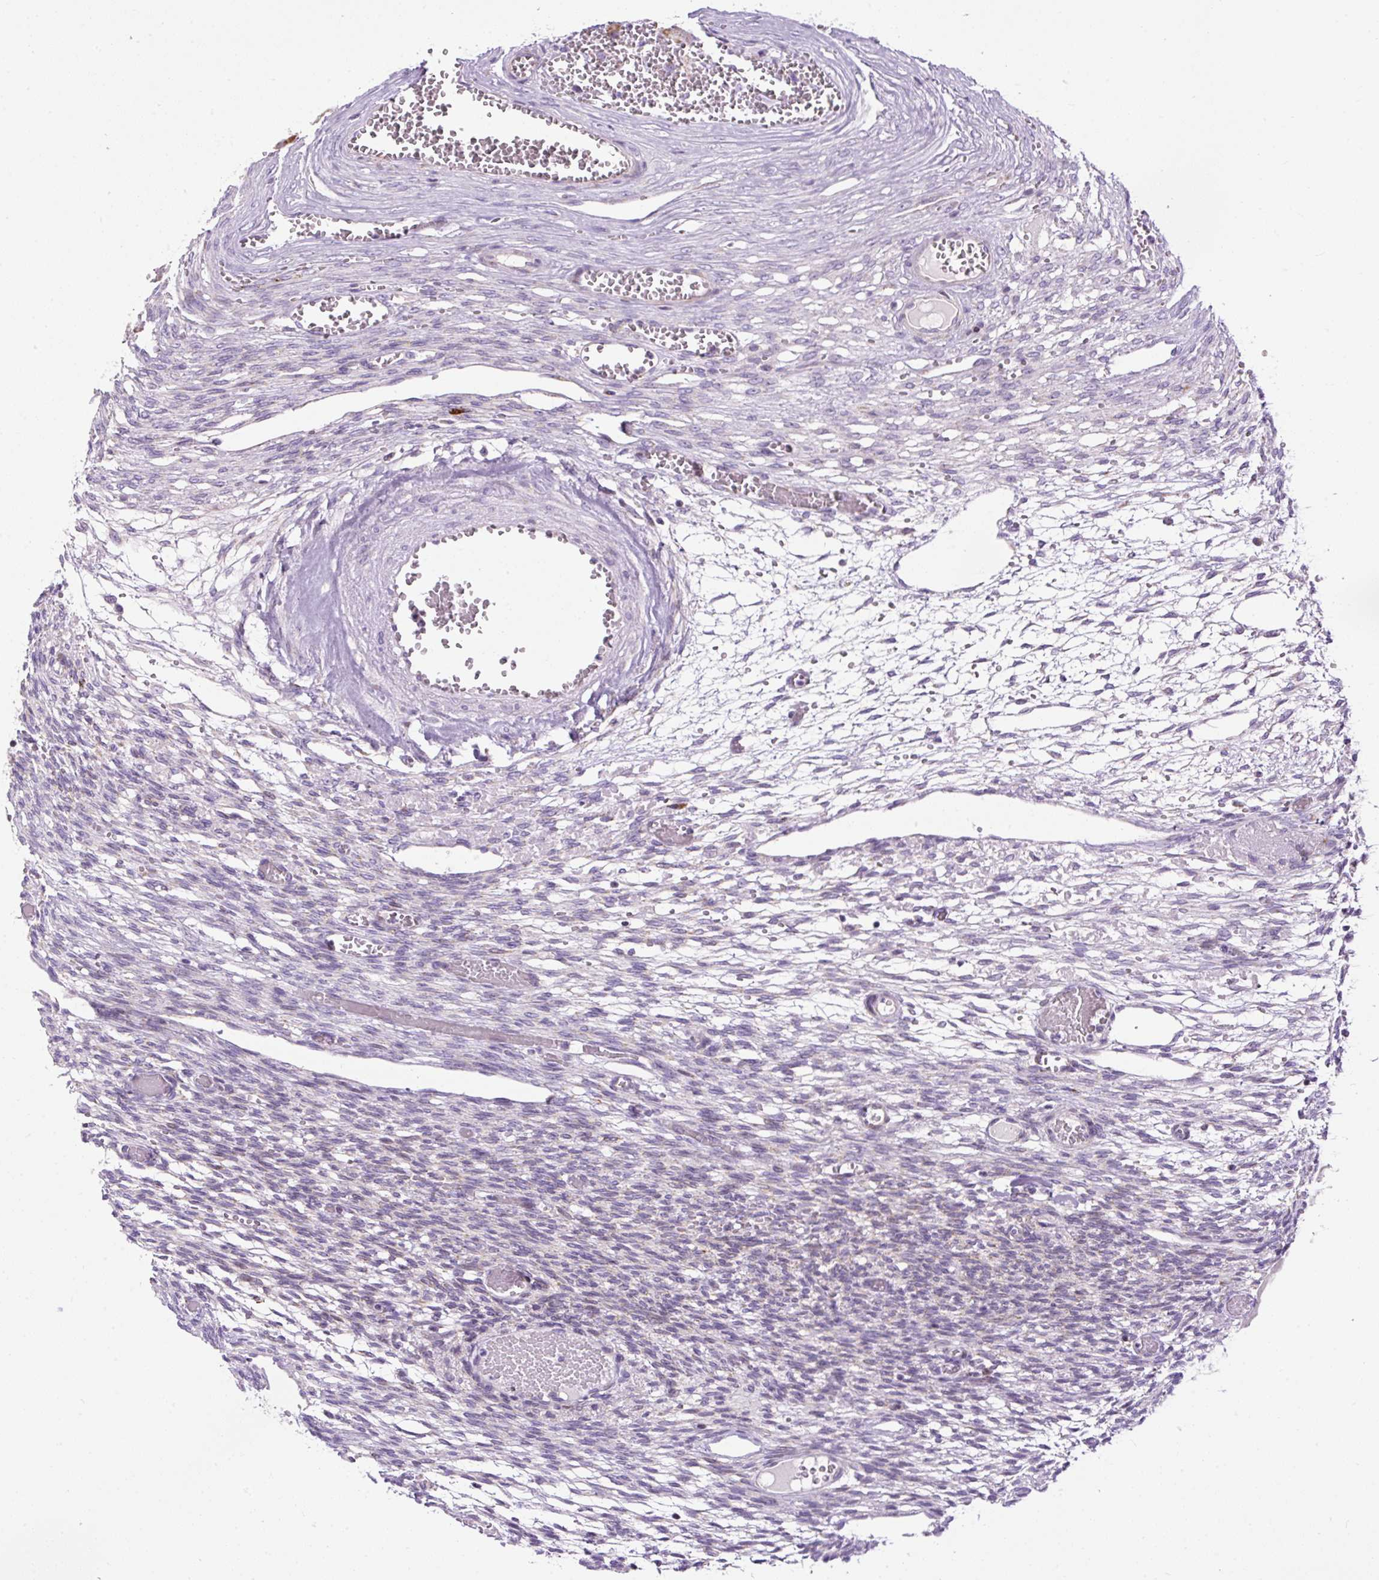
{"staining": {"intensity": "weak", "quantity": ">75%", "location": "cytoplasmic/membranous"}, "tissue": "ovary", "cell_type": "Follicle cells", "image_type": "normal", "snomed": [{"axis": "morphology", "description": "Normal tissue, NOS"}, {"axis": "topography", "description": "Ovary"}], "caption": "Approximately >75% of follicle cells in normal ovary display weak cytoplasmic/membranous protein positivity as visualized by brown immunohistochemical staining.", "gene": "FMC1", "patient": {"sex": "female", "age": 67}}